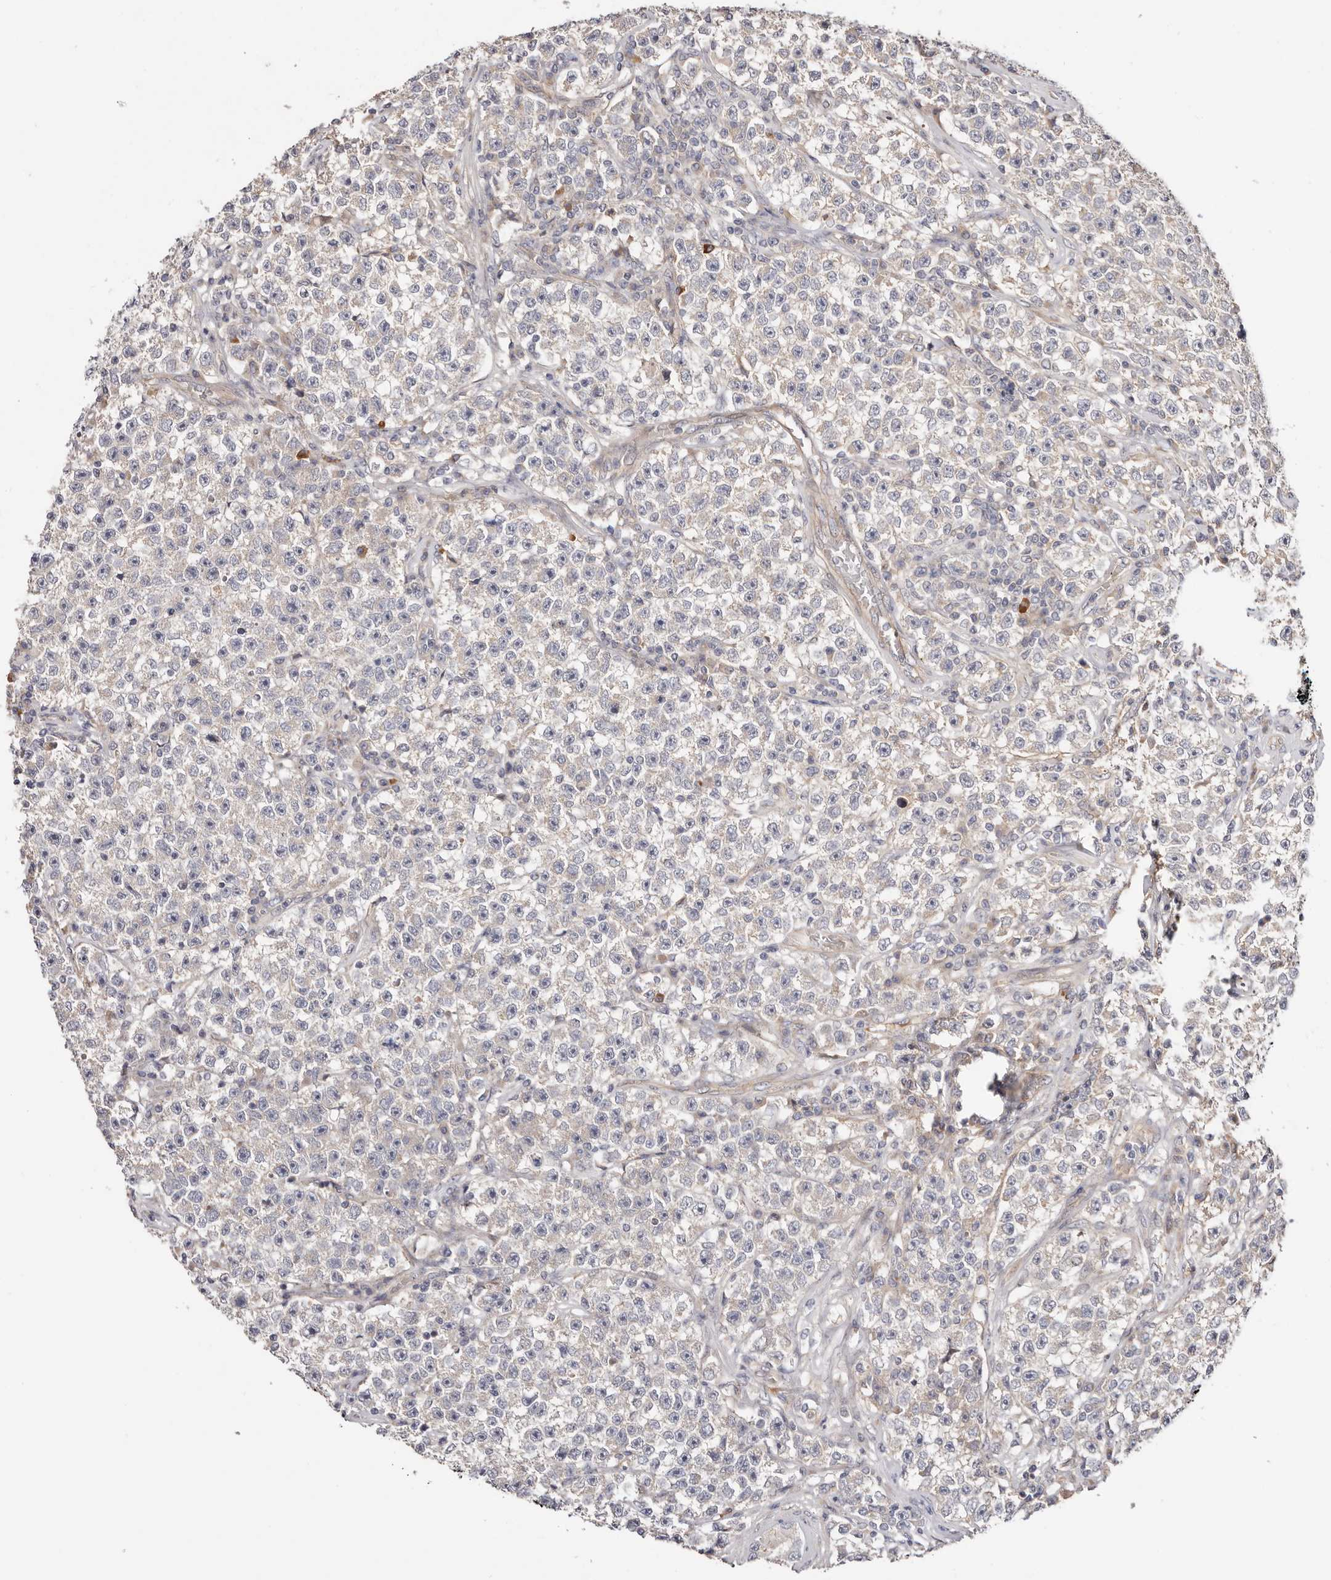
{"staining": {"intensity": "negative", "quantity": "none", "location": "none"}, "tissue": "testis cancer", "cell_type": "Tumor cells", "image_type": "cancer", "snomed": [{"axis": "morphology", "description": "Seminoma, NOS"}, {"axis": "topography", "description": "Testis"}], "caption": "This is an immunohistochemistry micrograph of human testis seminoma. There is no expression in tumor cells.", "gene": "MACF1", "patient": {"sex": "male", "age": 22}}